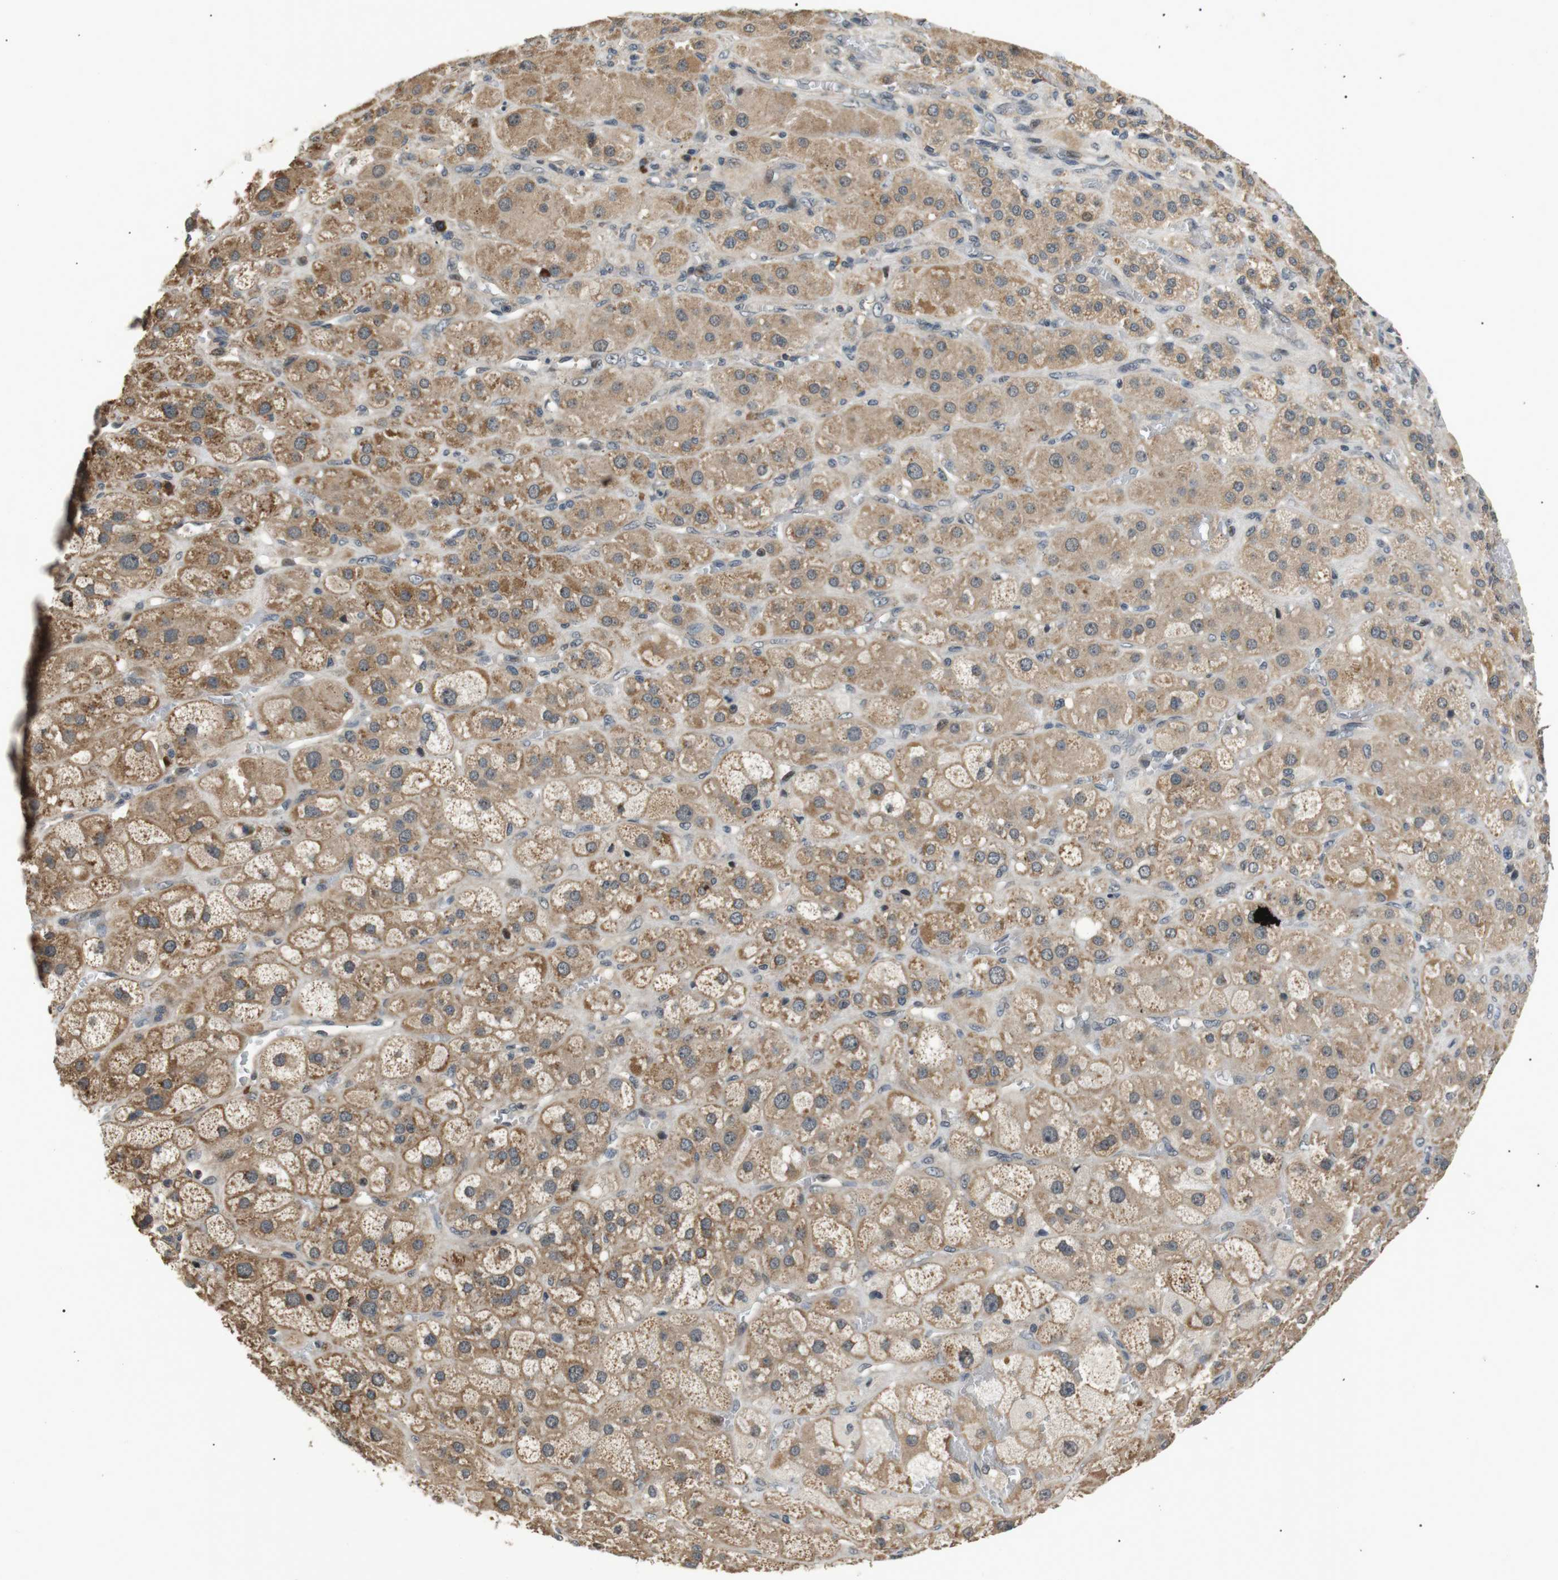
{"staining": {"intensity": "moderate", "quantity": ">75%", "location": "cytoplasmic/membranous"}, "tissue": "adrenal gland", "cell_type": "Glandular cells", "image_type": "normal", "snomed": [{"axis": "morphology", "description": "Normal tissue, NOS"}, {"axis": "topography", "description": "Adrenal gland"}], "caption": "Moderate cytoplasmic/membranous positivity for a protein is appreciated in about >75% of glandular cells of normal adrenal gland using immunohistochemistry.", "gene": "HSPA13", "patient": {"sex": "female", "age": 47}}